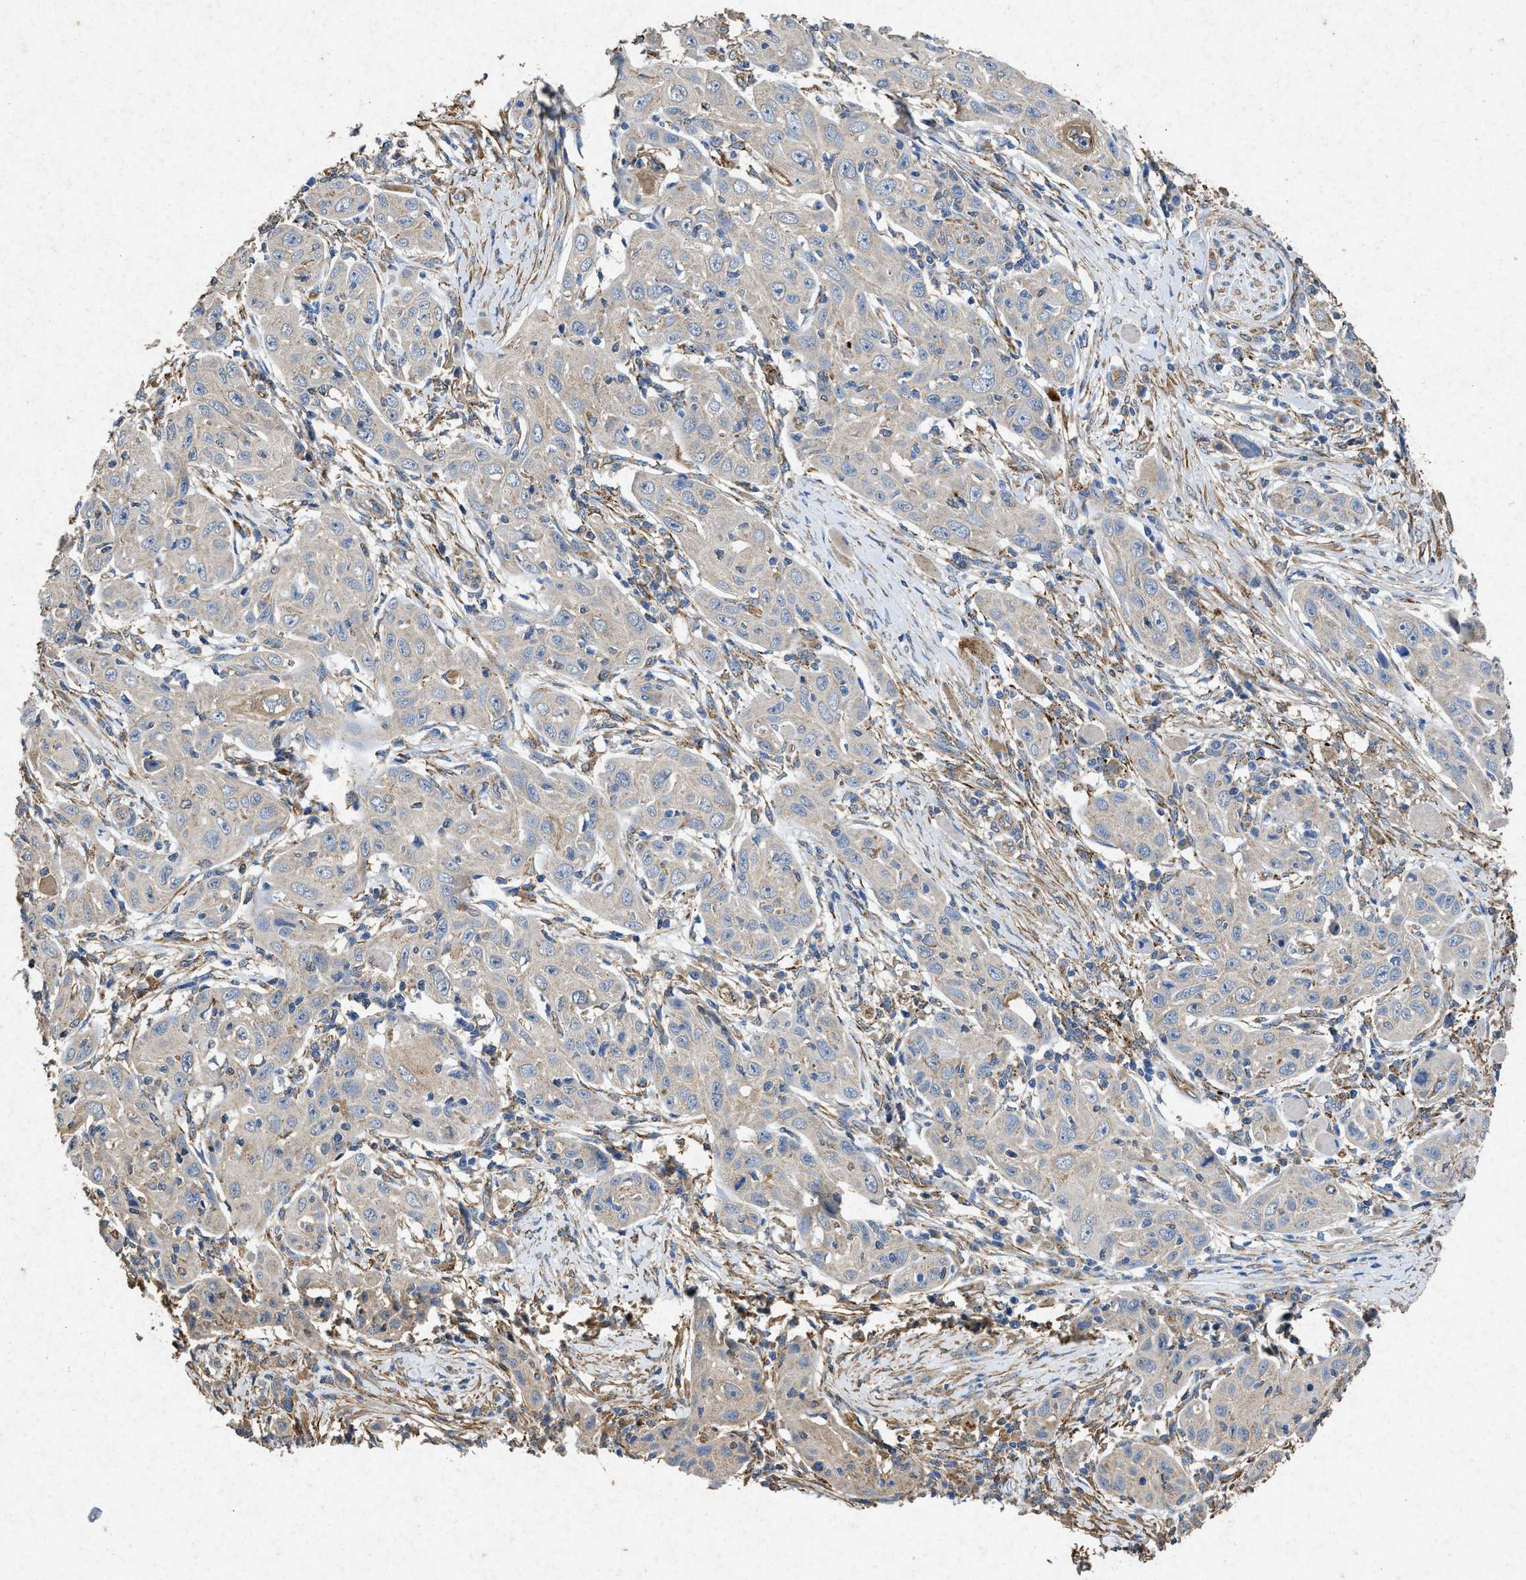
{"staining": {"intensity": "weak", "quantity": "<25%", "location": "cytoplasmic/membranous"}, "tissue": "skin cancer", "cell_type": "Tumor cells", "image_type": "cancer", "snomed": [{"axis": "morphology", "description": "Squamous cell carcinoma, NOS"}, {"axis": "topography", "description": "Skin"}], "caption": "Skin cancer was stained to show a protein in brown. There is no significant expression in tumor cells. (Brightfield microscopy of DAB IHC at high magnification).", "gene": "CDK15", "patient": {"sex": "female", "age": 88}}